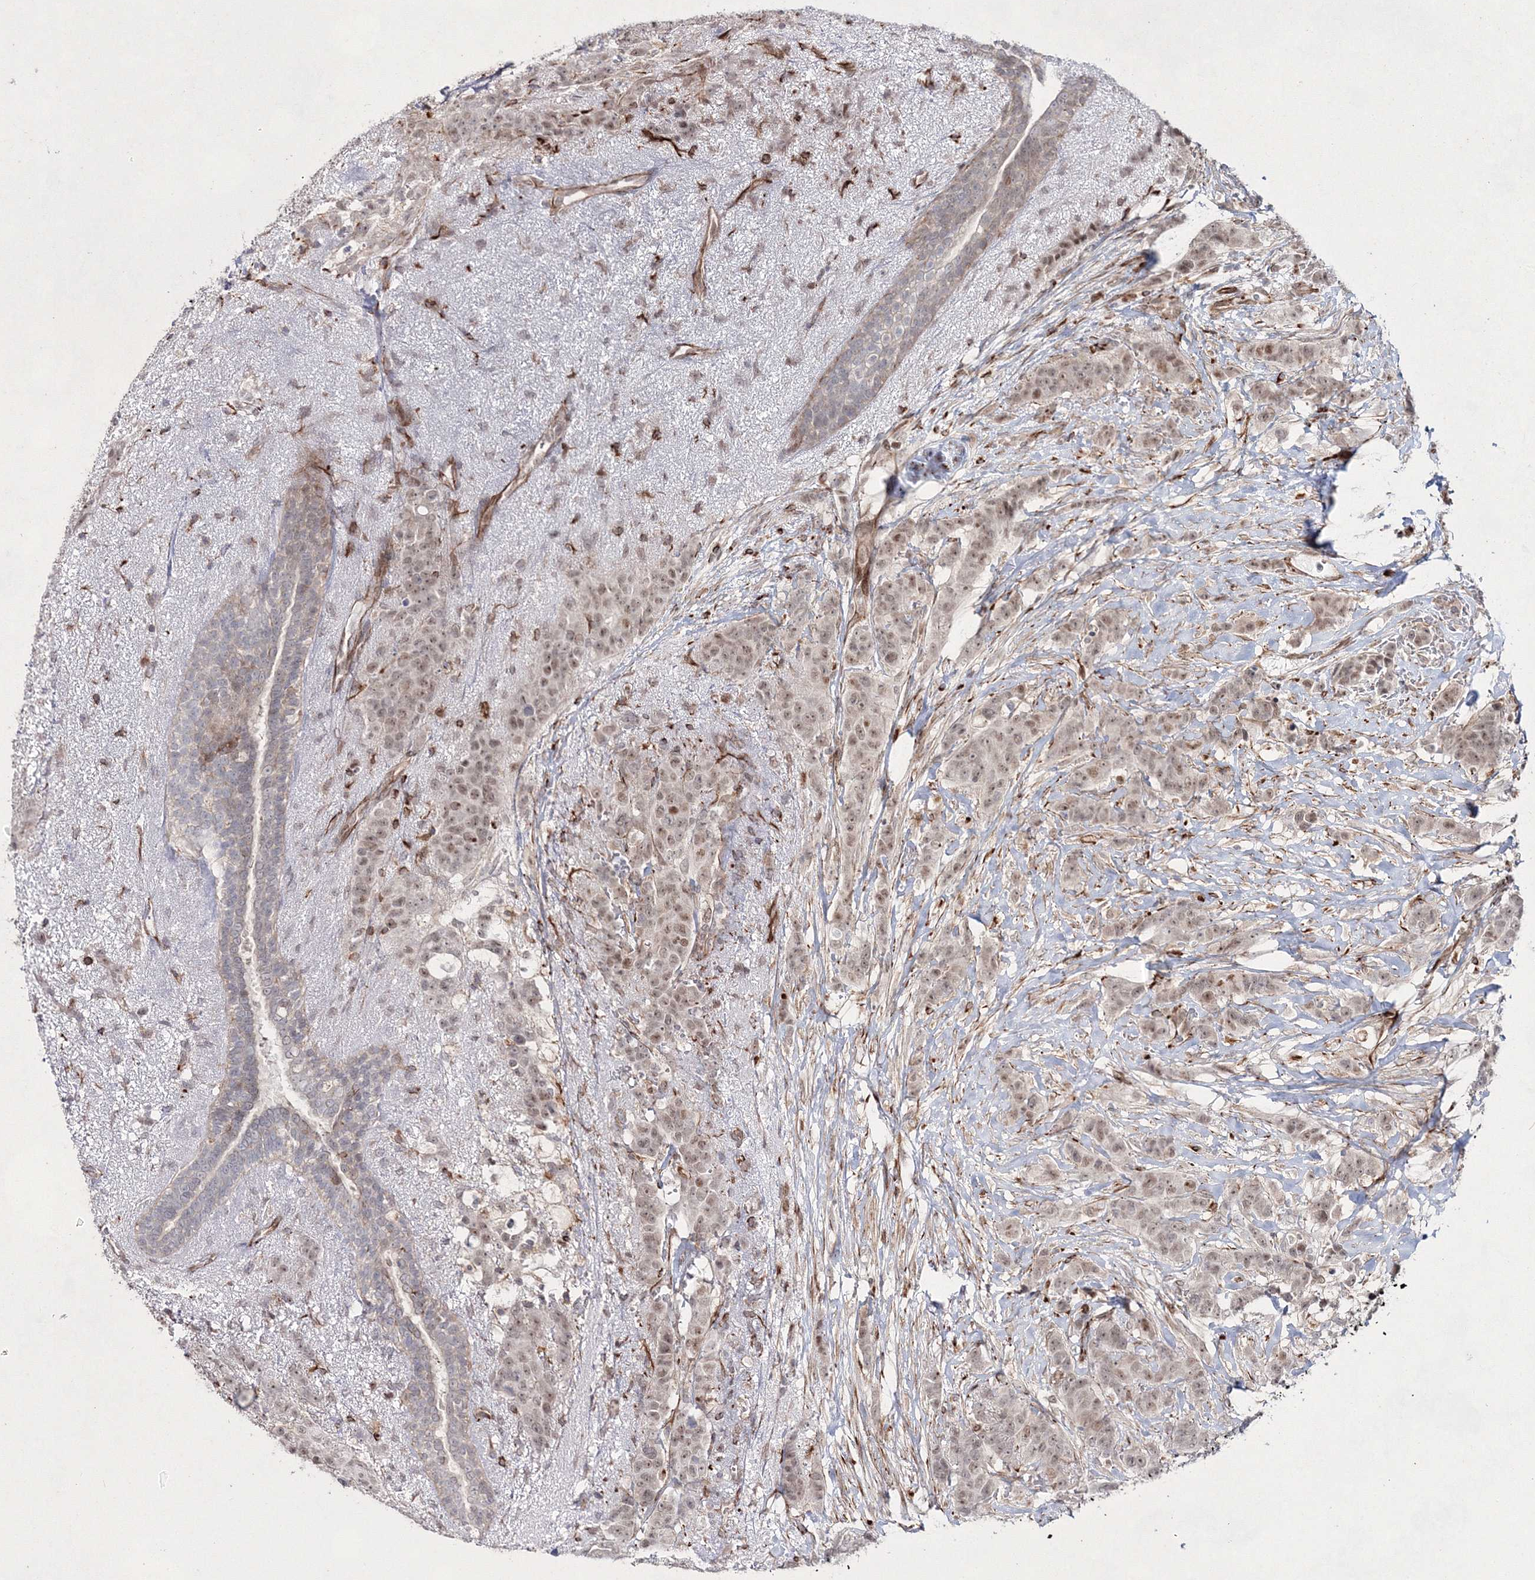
{"staining": {"intensity": "weak", "quantity": ">75%", "location": "nuclear"}, "tissue": "breast cancer", "cell_type": "Tumor cells", "image_type": "cancer", "snomed": [{"axis": "morphology", "description": "Duct carcinoma"}, {"axis": "topography", "description": "Breast"}], "caption": "Immunohistochemistry (DAB) staining of infiltrating ductal carcinoma (breast) exhibits weak nuclear protein expression in about >75% of tumor cells. Using DAB (brown) and hematoxylin (blue) stains, captured at high magnification using brightfield microscopy.", "gene": "SNIP1", "patient": {"sex": "female", "age": 40}}